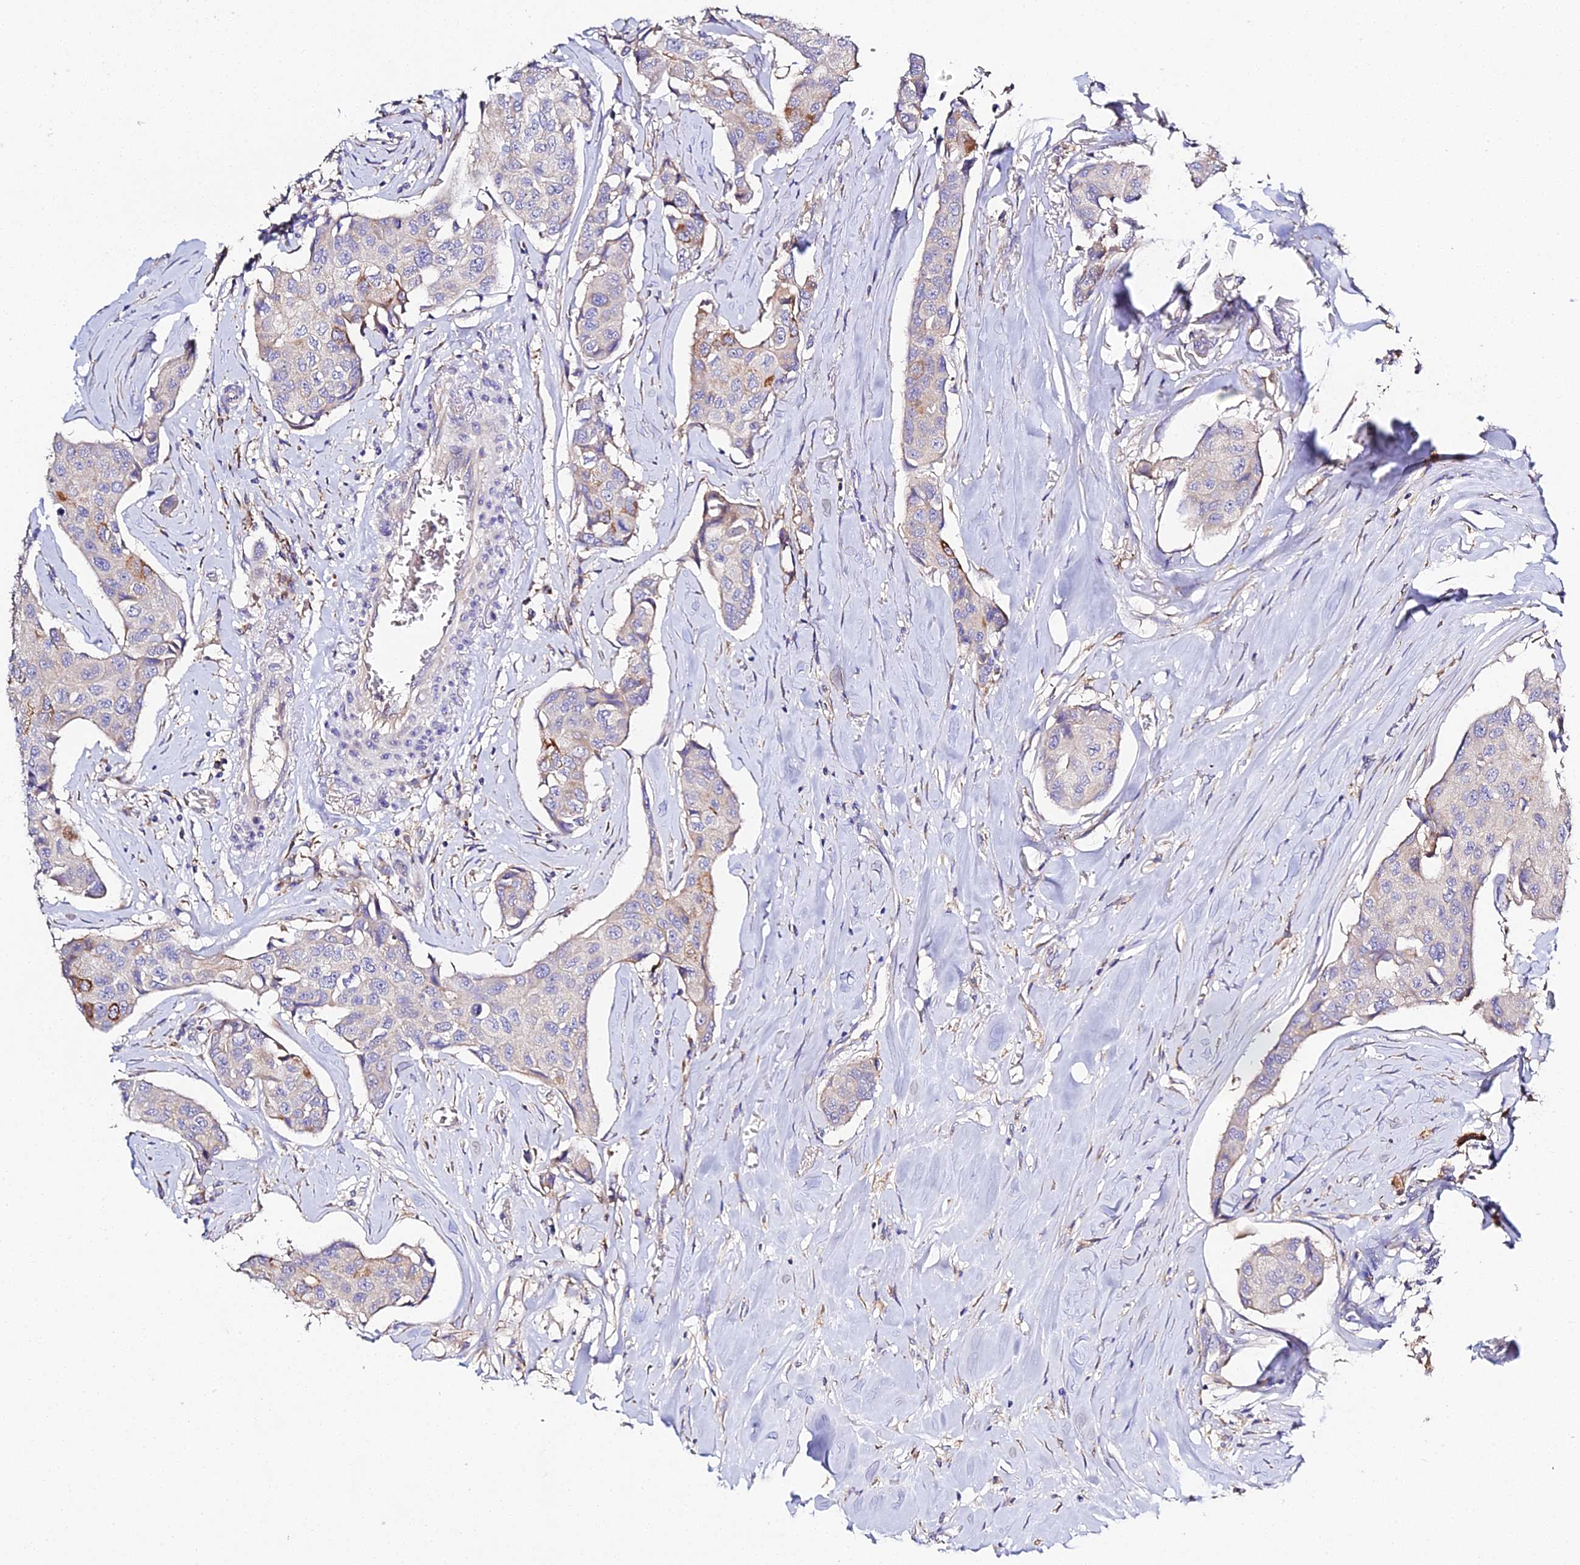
{"staining": {"intensity": "moderate", "quantity": "25%-75%", "location": "cytoplasmic/membranous"}, "tissue": "breast cancer", "cell_type": "Tumor cells", "image_type": "cancer", "snomed": [{"axis": "morphology", "description": "Duct carcinoma"}, {"axis": "topography", "description": "Breast"}], "caption": "IHC image of neoplastic tissue: human breast cancer (invasive ductal carcinoma) stained using IHC shows medium levels of moderate protein expression localized specifically in the cytoplasmic/membranous of tumor cells, appearing as a cytoplasmic/membranous brown color.", "gene": "SCX", "patient": {"sex": "female", "age": 80}}